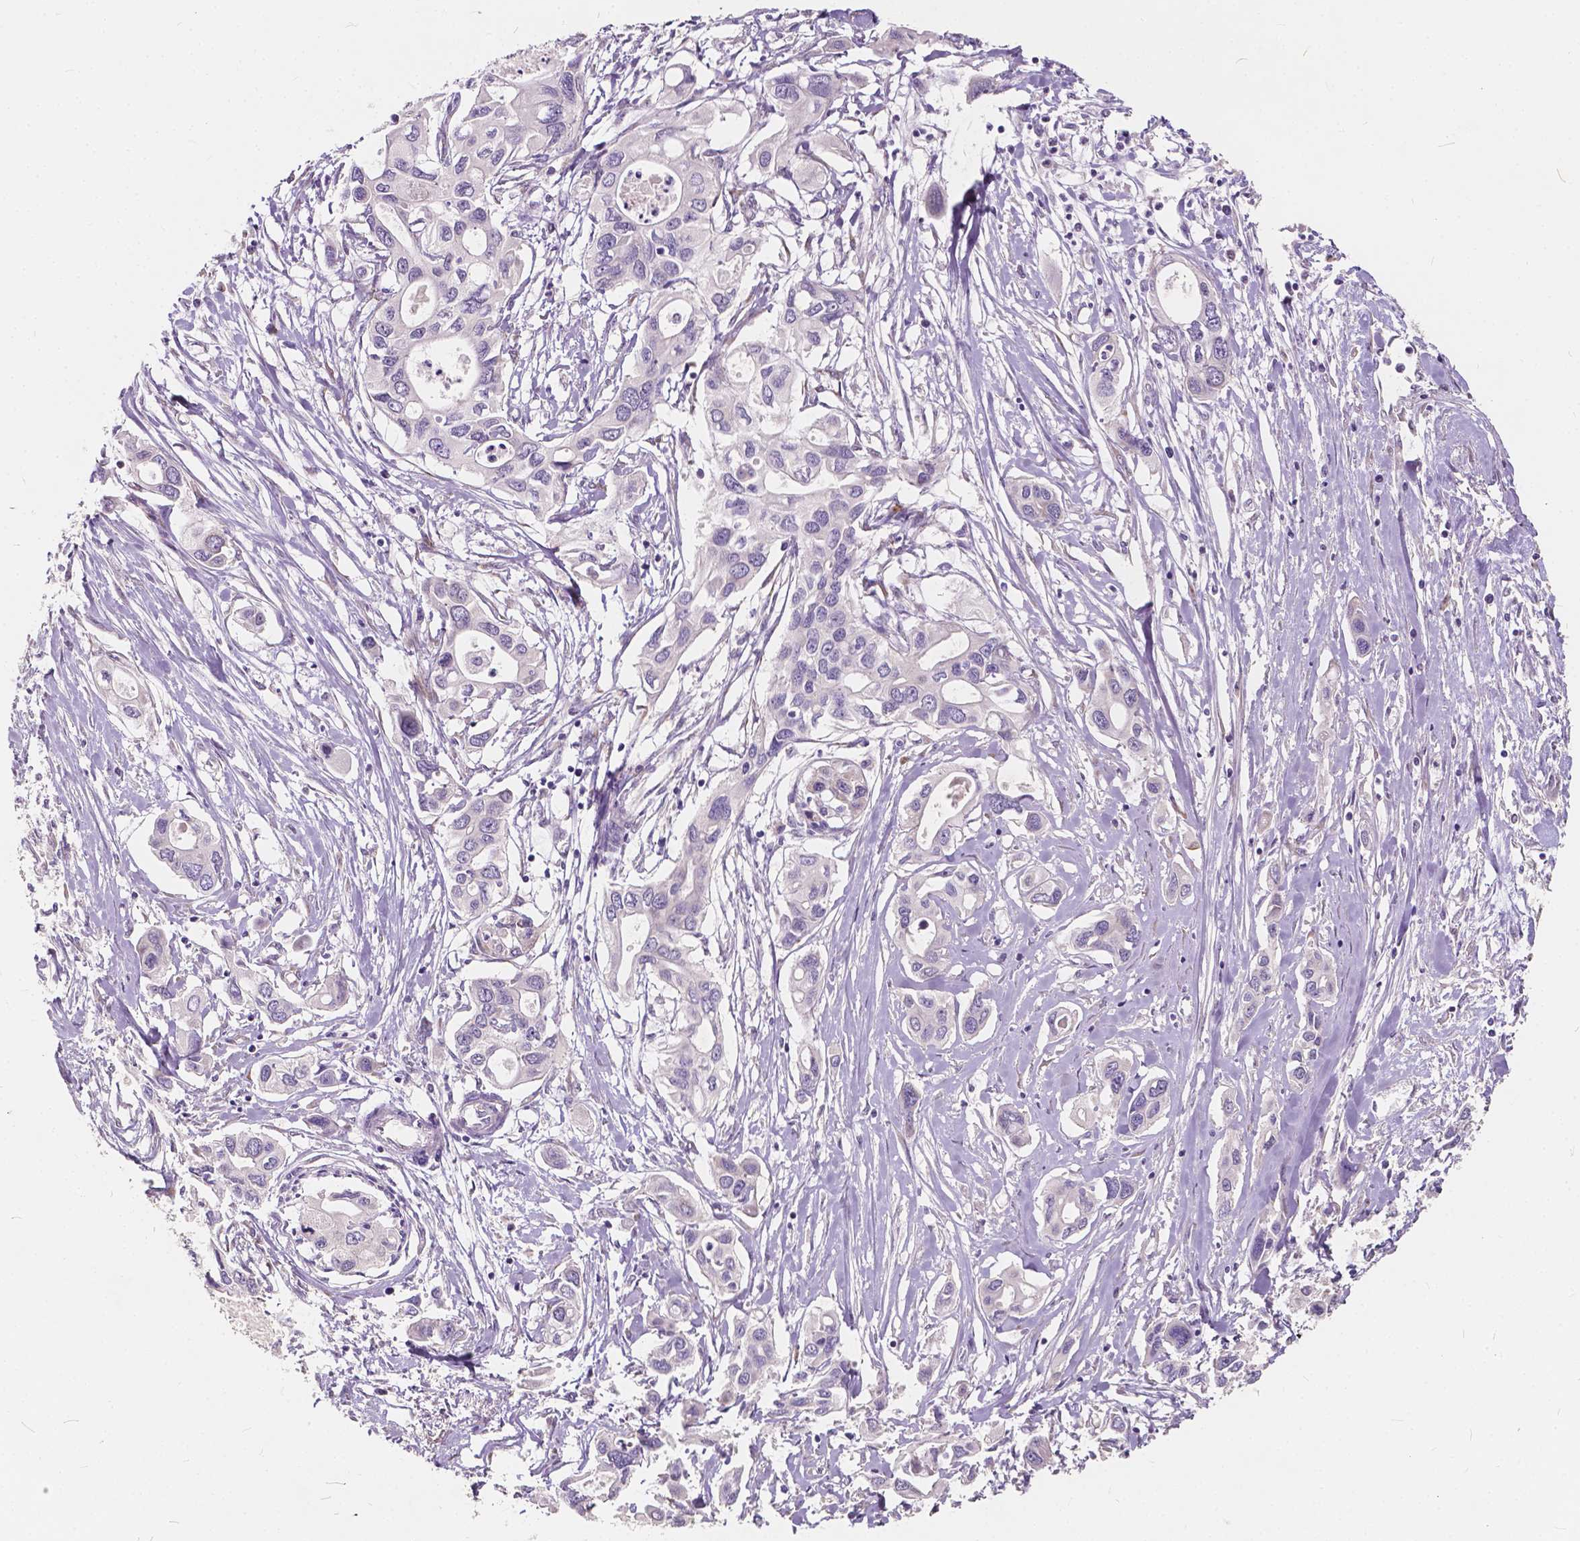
{"staining": {"intensity": "negative", "quantity": "none", "location": "none"}, "tissue": "pancreatic cancer", "cell_type": "Tumor cells", "image_type": "cancer", "snomed": [{"axis": "morphology", "description": "Adenocarcinoma, NOS"}, {"axis": "topography", "description": "Pancreas"}], "caption": "This is an immunohistochemistry (IHC) micrograph of human pancreatic adenocarcinoma. There is no positivity in tumor cells.", "gene": "SLC7A8", "patient": {"sex": "male", "age": 60}}